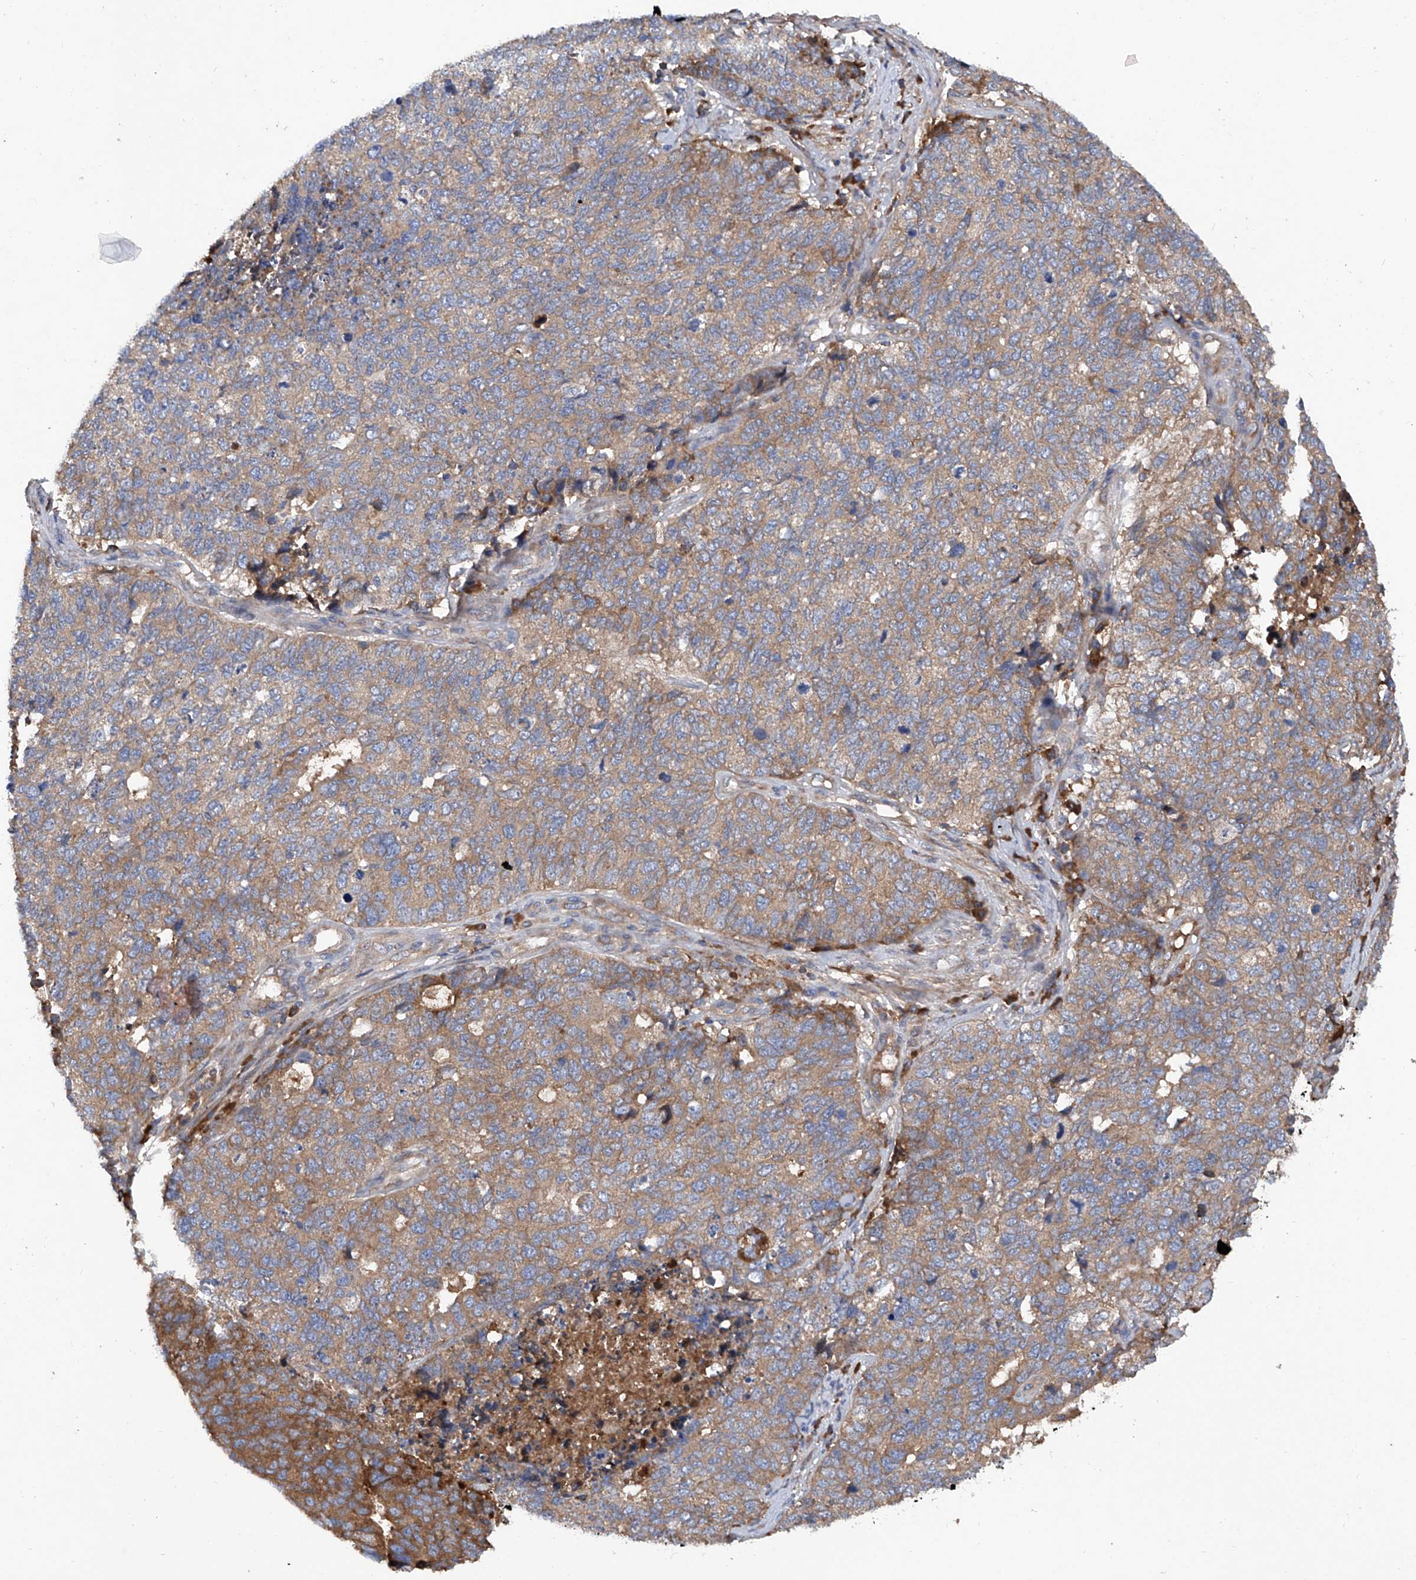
{"staining": {"intensity": "moderate", "quantity": "25%-75%", "location": "cytoplasmic/membranous"}, "tissue": "cervical cancer", "cell_type": "Tumor cells", "image_type": "cancer", "snomed": [{"axis": "morphology", "description": "Squamous cell carcinoma, NOS"}, {"axis": "topography", "description": "Cervix"}], "caption": "High-magnification brightfield microscopy of cervical cancer stained with DAB (brown) and counterstained with hematoxylin (blue). tumor cells exhibit moderate cytoplasmic/membranous expression is appreciated in approximately25%-75% of cells.", "gene": "ASCC3", "patient": {"sex": "female", "age": 63}}